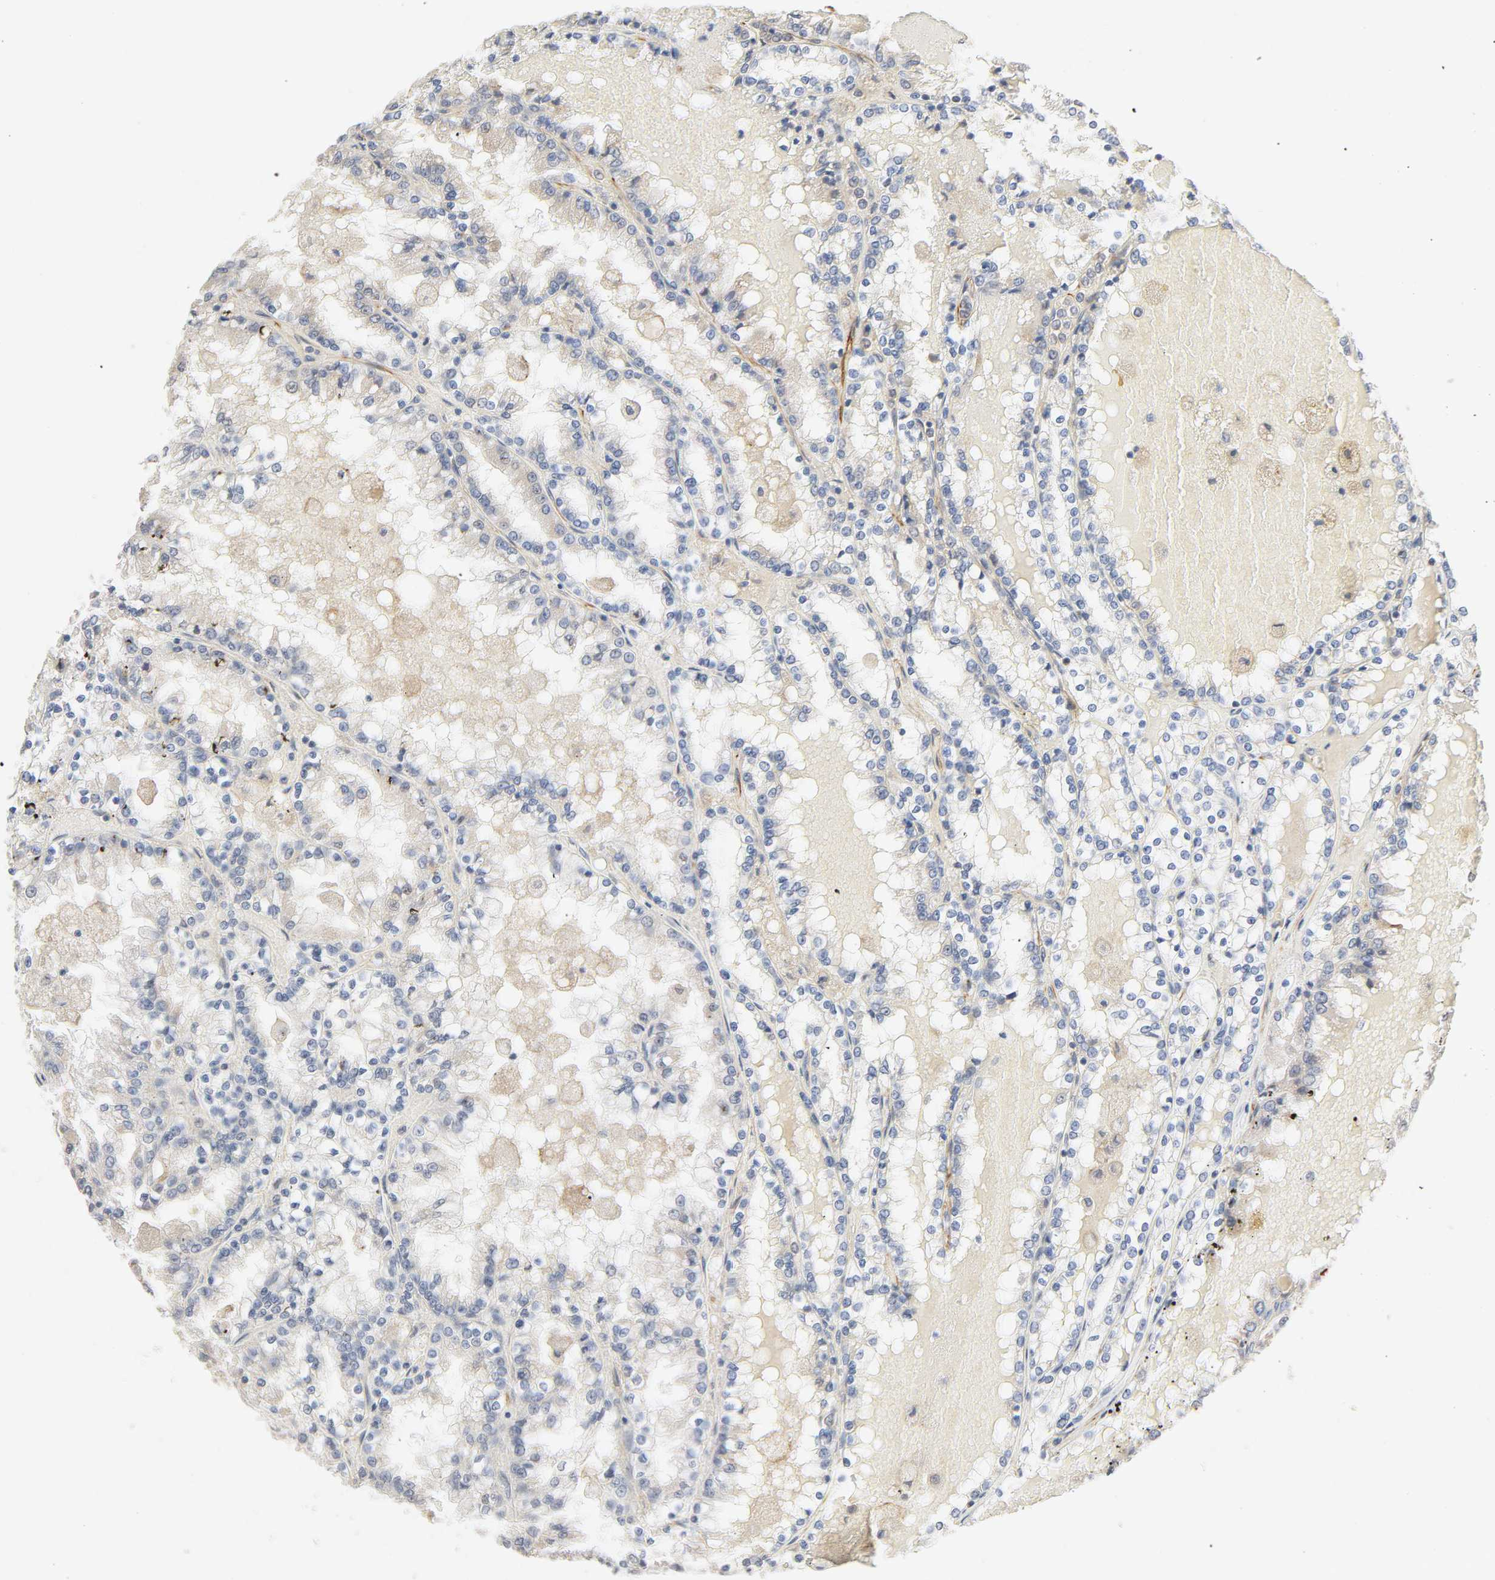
{"staining": {"intensity": "weak", "quantity": "<25%", "location": "cytoplasmic/membranous"}, "tissue": "renal cancer", "cell_type": "Tumor cells", "image_type": "cancer", "snomed": [{"axis": "morphology", "description": "Adenocarcinoma, NOS"}, {"axis": "topography", "description": "Kidney"}], "caption": "Immunohistochemical staining of adenocarcinoma (renal) reveals no significant expression in tumor cells.", "gene": "FAM118A", "patient": {"sex": "female", "age": 56}}